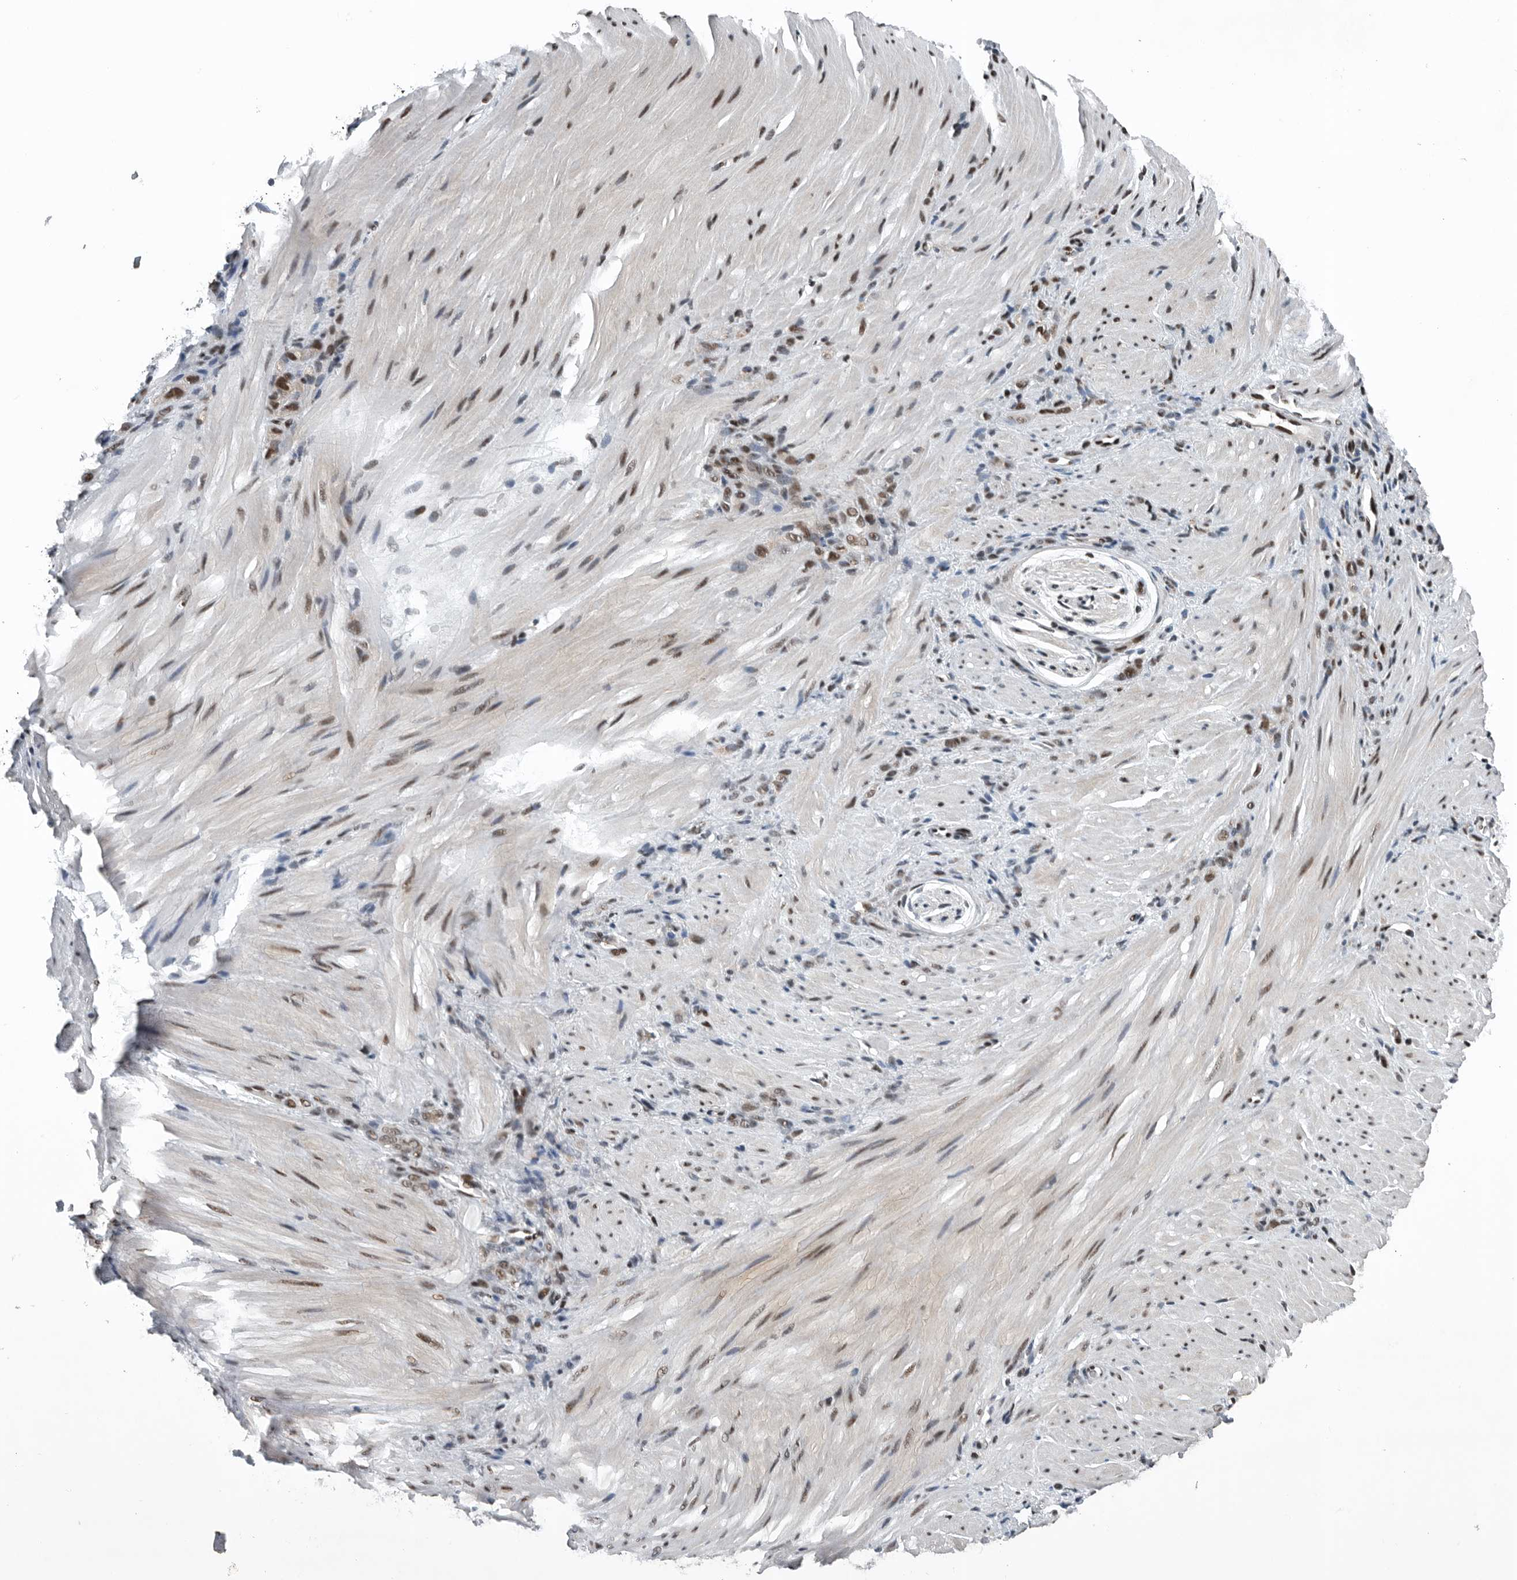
{"staining": {"intensity": "weak", "quantity": ">75%", "location": "nuclear"}, "tissue": "stomach cancer", "cell_type": "Tumor cells", "image_type": "cancer", "snomed": [{"axis": "morphology", "description": "Normal tissue, NOS"}, {"axis": "morphology", "description": "Adenocarcinoma, NOS"}, {"axis": "topography", "description": "Stomach"}], "caption": "Stomach cancer tissue demonstrates weak nuclear expression in approximately >75% of tumor cells, visualized by immunohistochemistry.", "gene": "SENP7", "patient": {"sex": "male", "age": 82}}